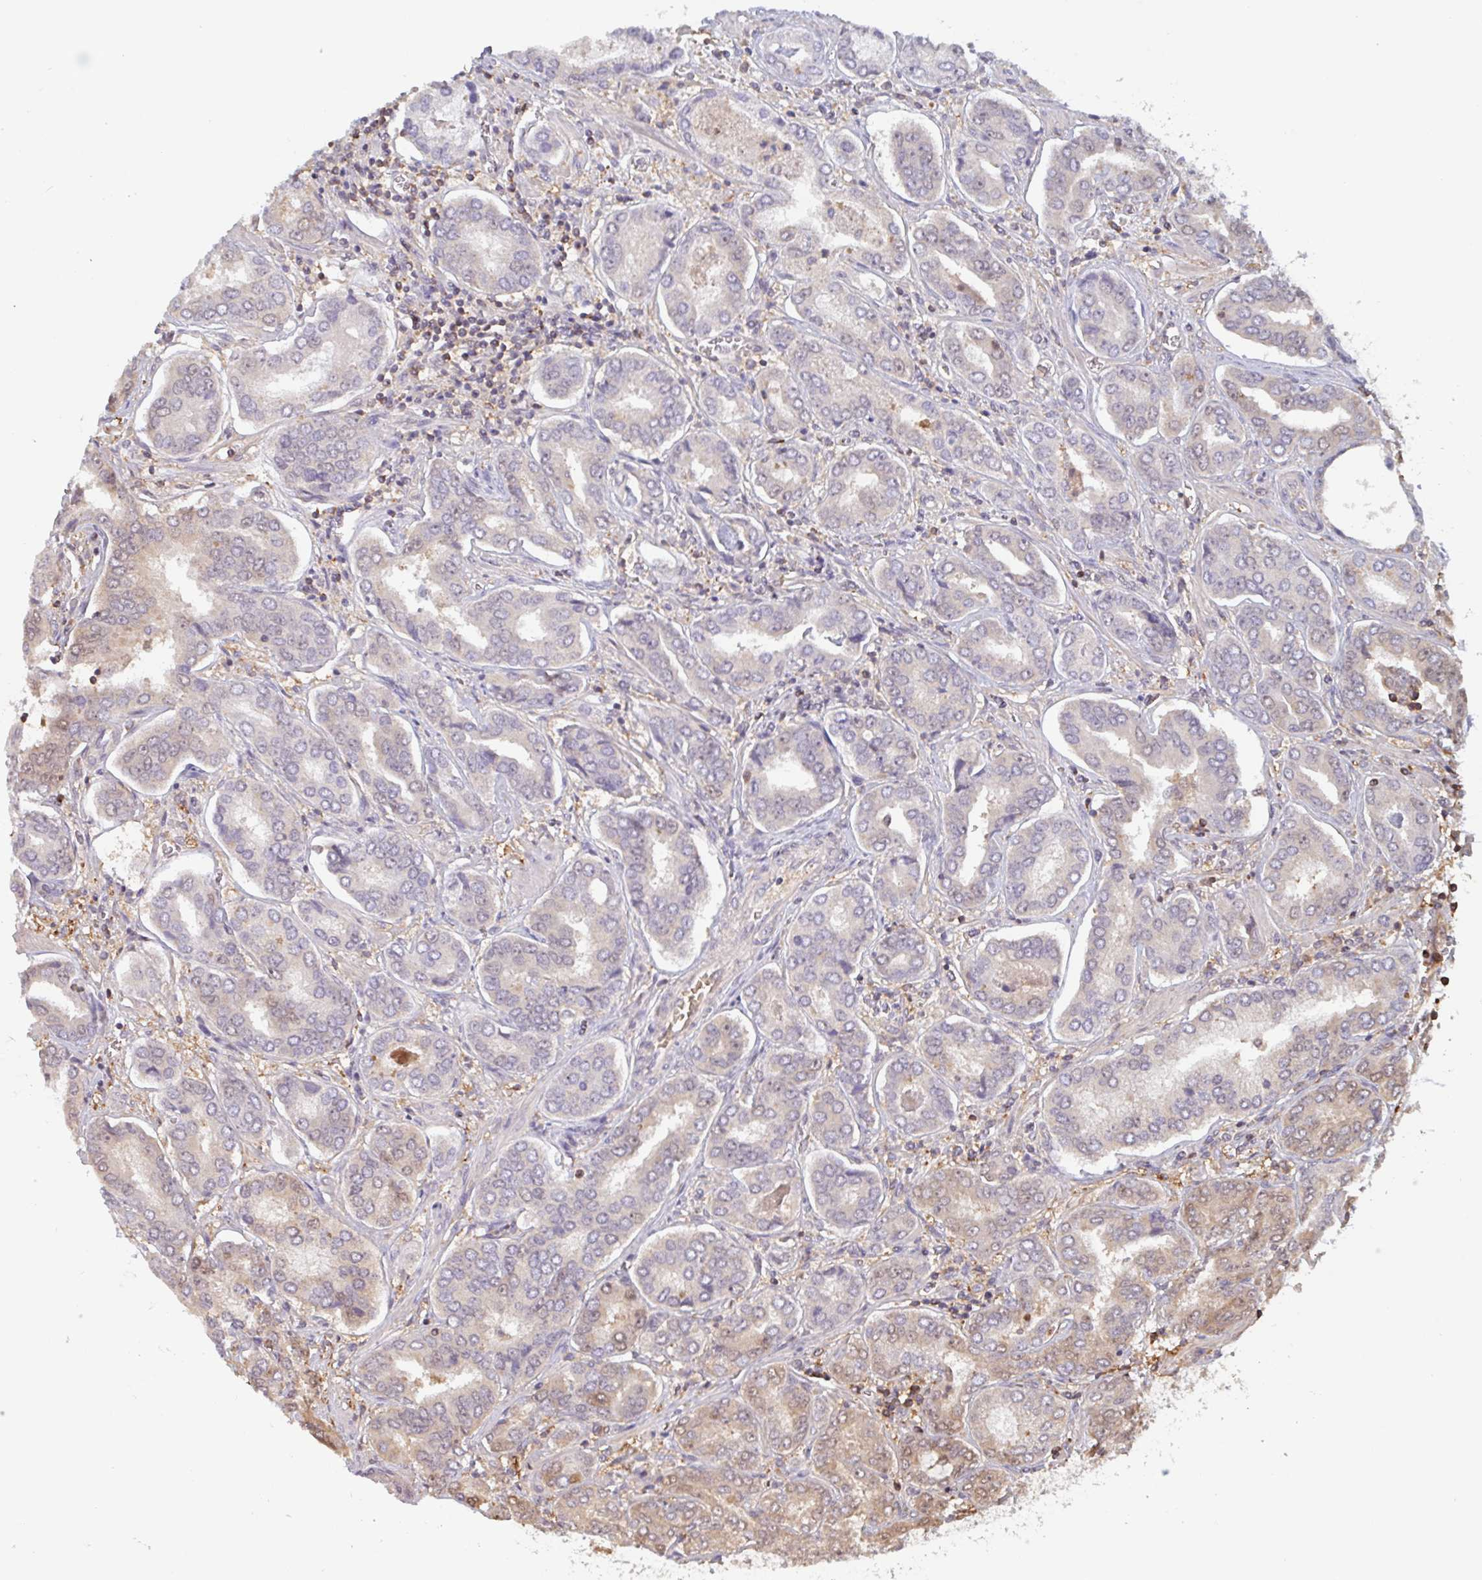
{"staining": {"intensity": "weak", "quantity": "<25%", "location": "cytoplasmic/membranous,nuclear"}, "tissue": "prostate cancer", "cell_type": "Tumor cells", "image_type": "cancer", "snomed": [{"axis": "morphology", "description": "Adenocarcinoma, High grade"}, {"axis": "topography", "description": "Prostate"}], "caption": "Immunohistochemical staining of human prostate cancer demonstrates no significant expression in tumor cells. Brightfield microscopy of IHC stained with DAB (brown) and hematoxylin (blue), captured at high magnification.", "gene": "OTOP2", "patient": {"sex": "male", "age": 72}}